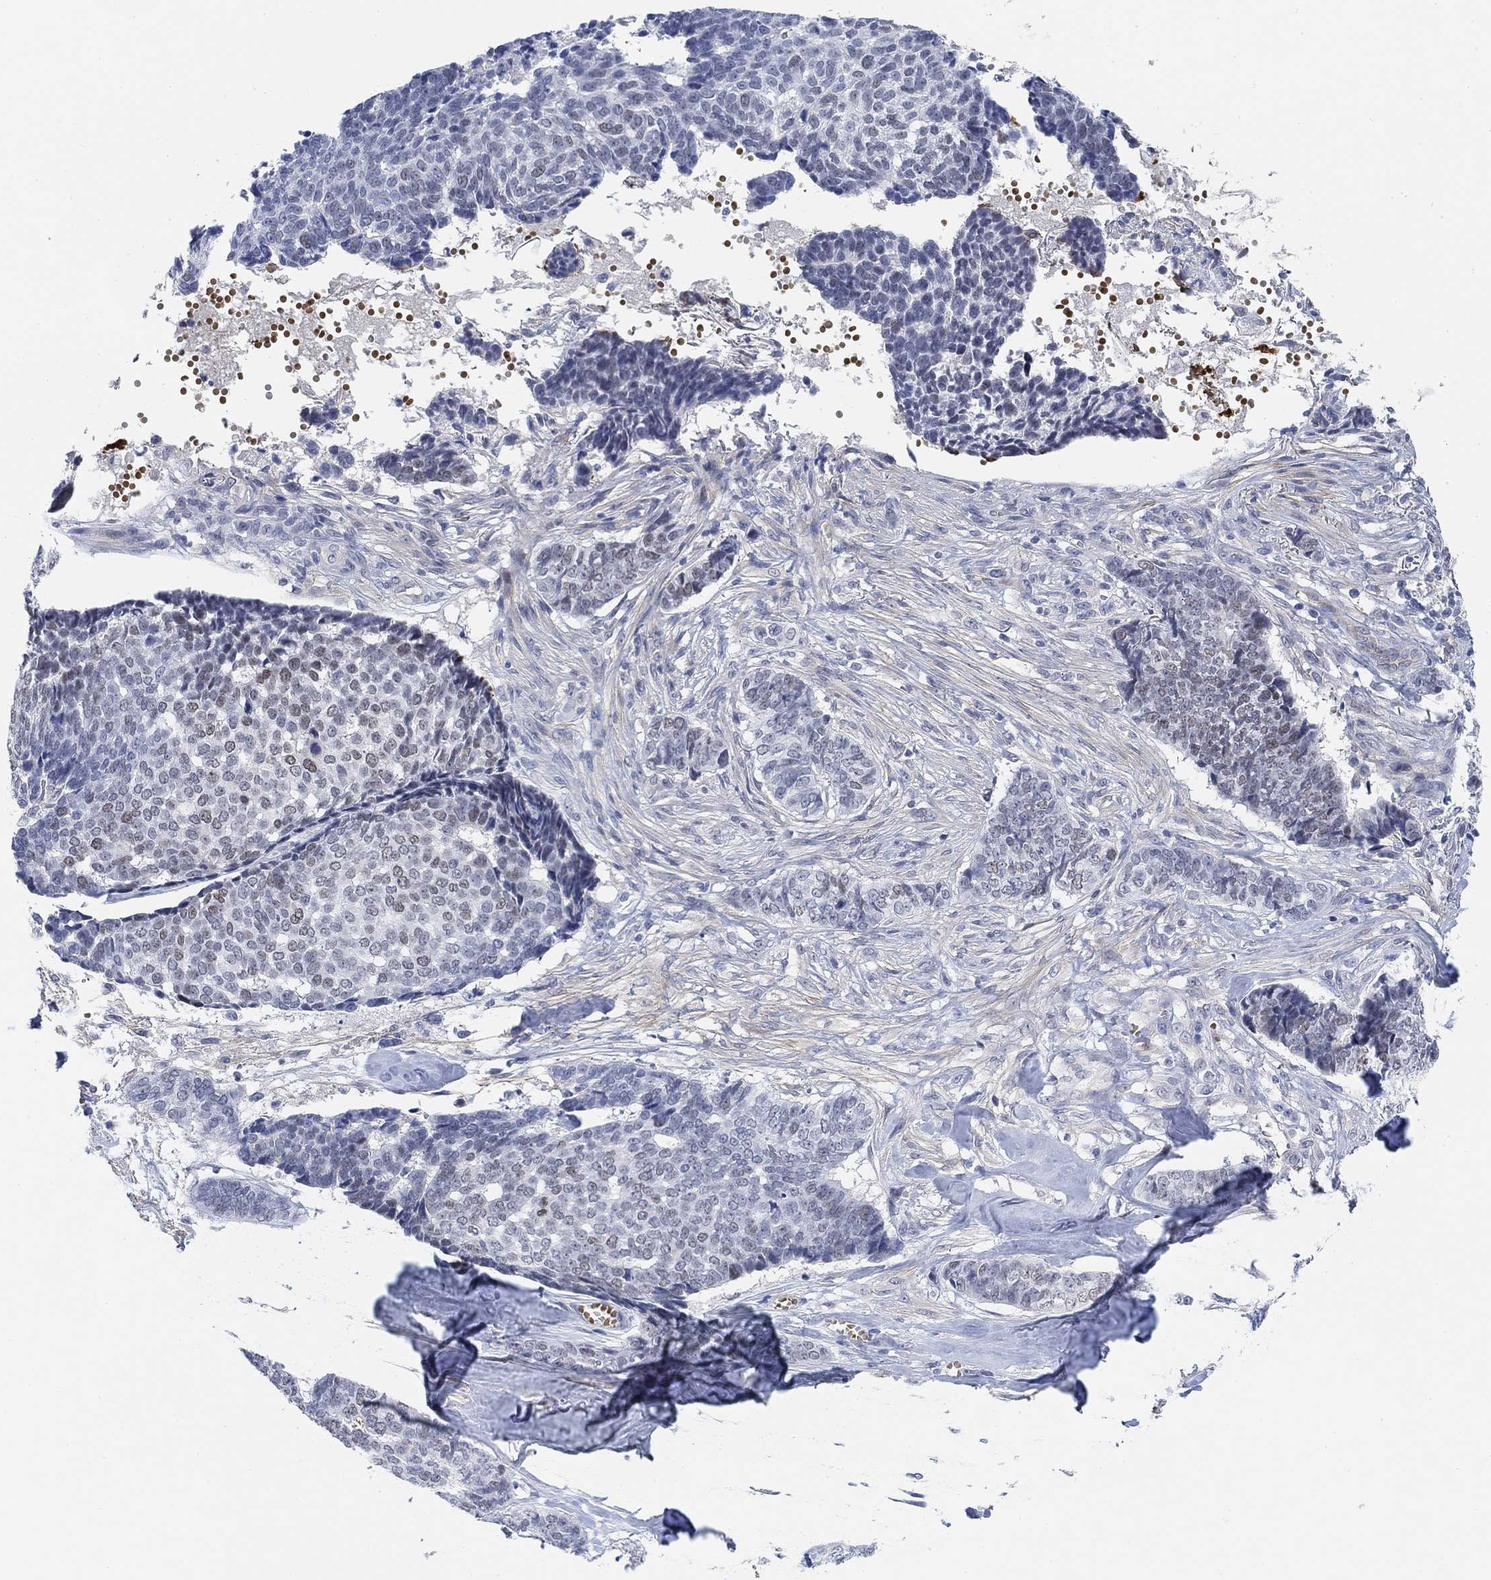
{"staining": {"intensity": "weak", "quantity": "<25%", "location": "nuclear"}, "tissue": "skin cancer", "cell_type": "Tumor cells", "image_type": "cancer", "snomed": [{"axis": "morphology", "description": "Basal cell carcinoma"}, {"axis": "topography", "description": "Skin"}], "caption": "Tumor cells show no significant expression in skin cancer (basal cell carcinoma).", "gene": "PAX6", "patient": {"sex": "male", "age": 86}}